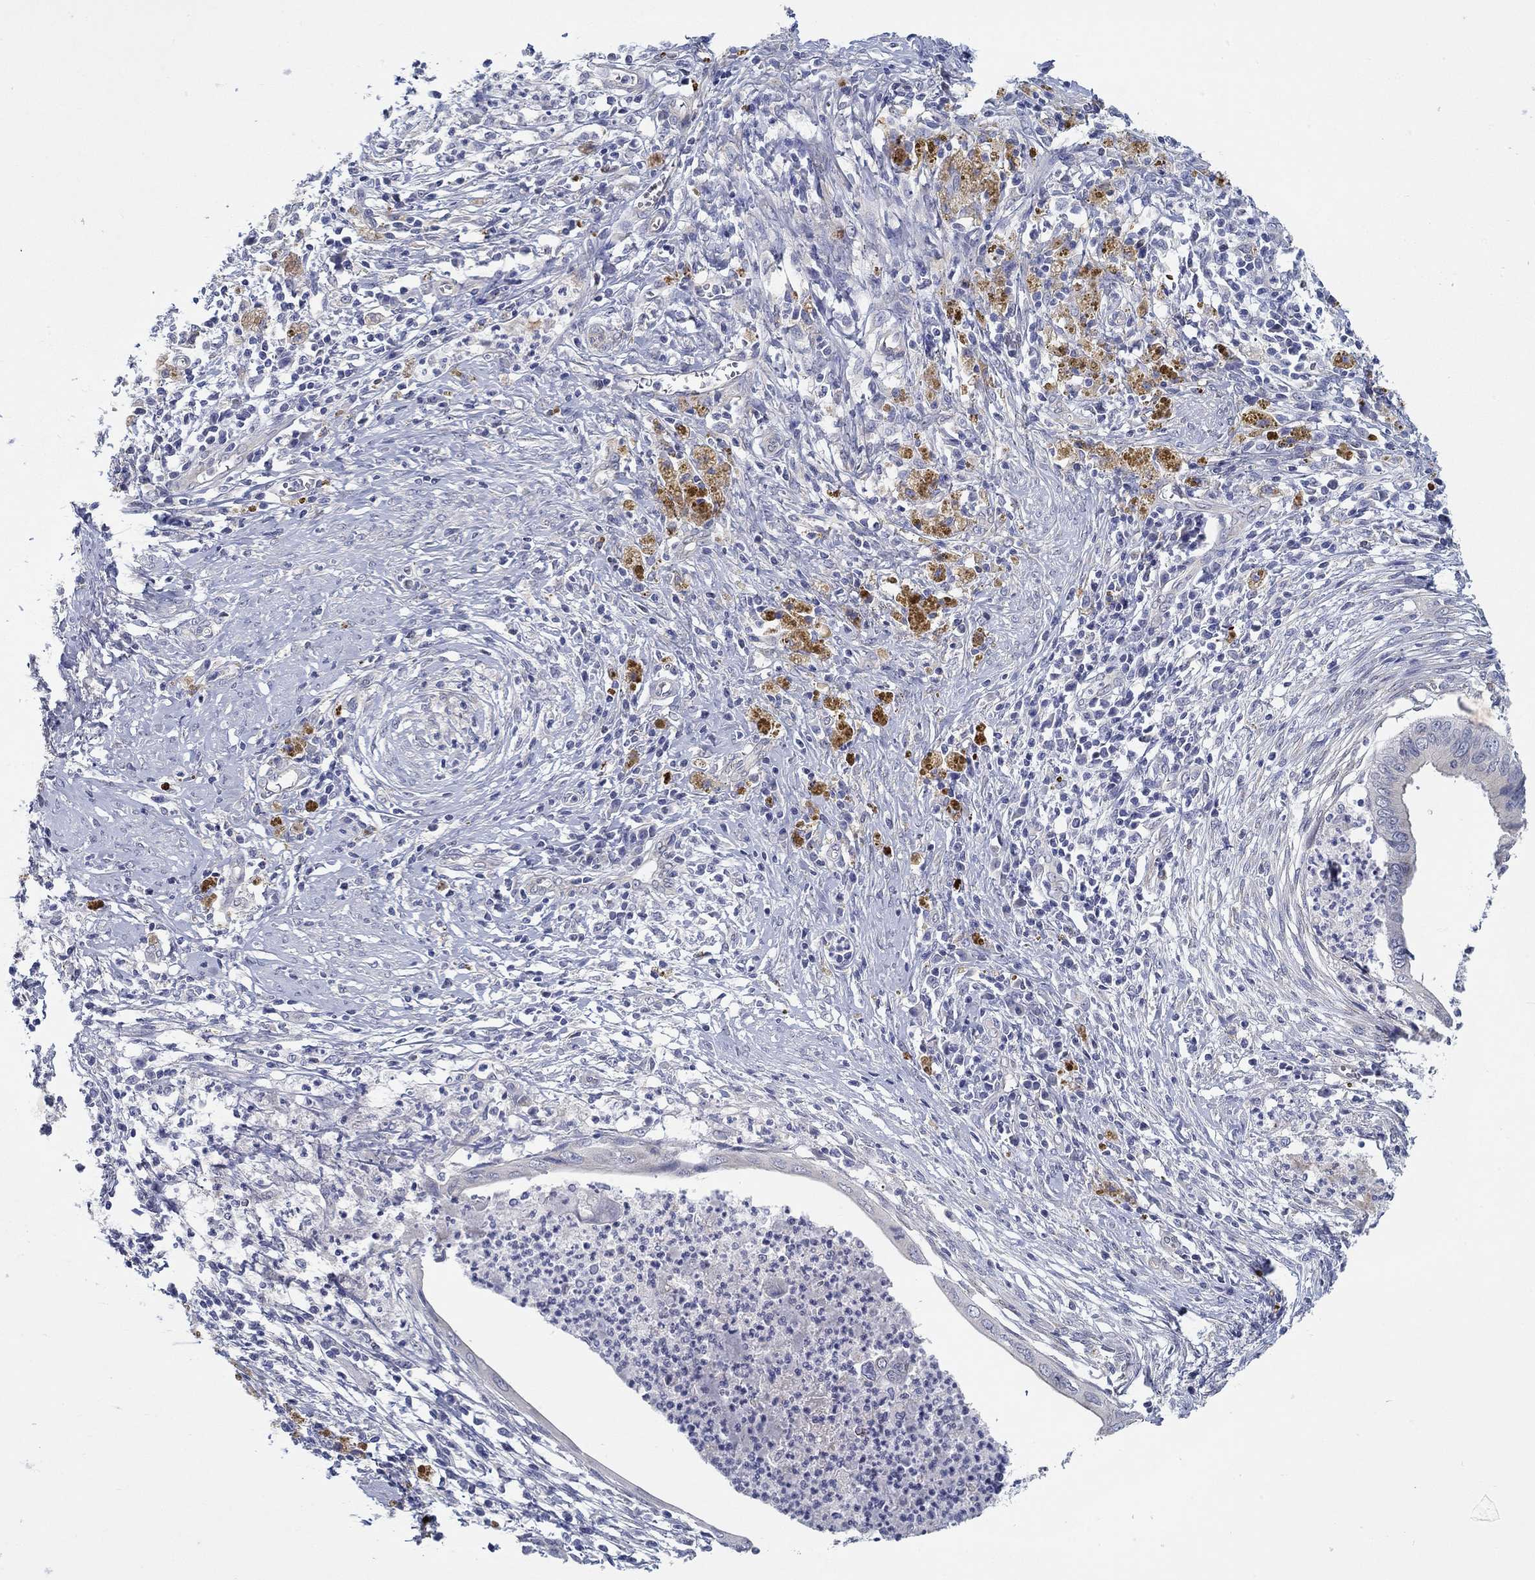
{"staining": {"intensity": "negative", "quantity": "none", "location": "none"}, "tissue": "cervical cancer", "cell_type": "Tumor cells", "image_type": "cancer", "snomed": [{"axis": "morphology", "description": "Adenocarcinoma, NOS"}, {"axis": "topography", "description": "Cervix"}], "caption": "This is a histopathology image of immunohistochemistry staining of cervical adenocarcinoma, which shows no expression in tumor cells. Nuclei are stained in blue.", "gene": "ERMP1", "patient": {"sex": "female", "age": 42}}